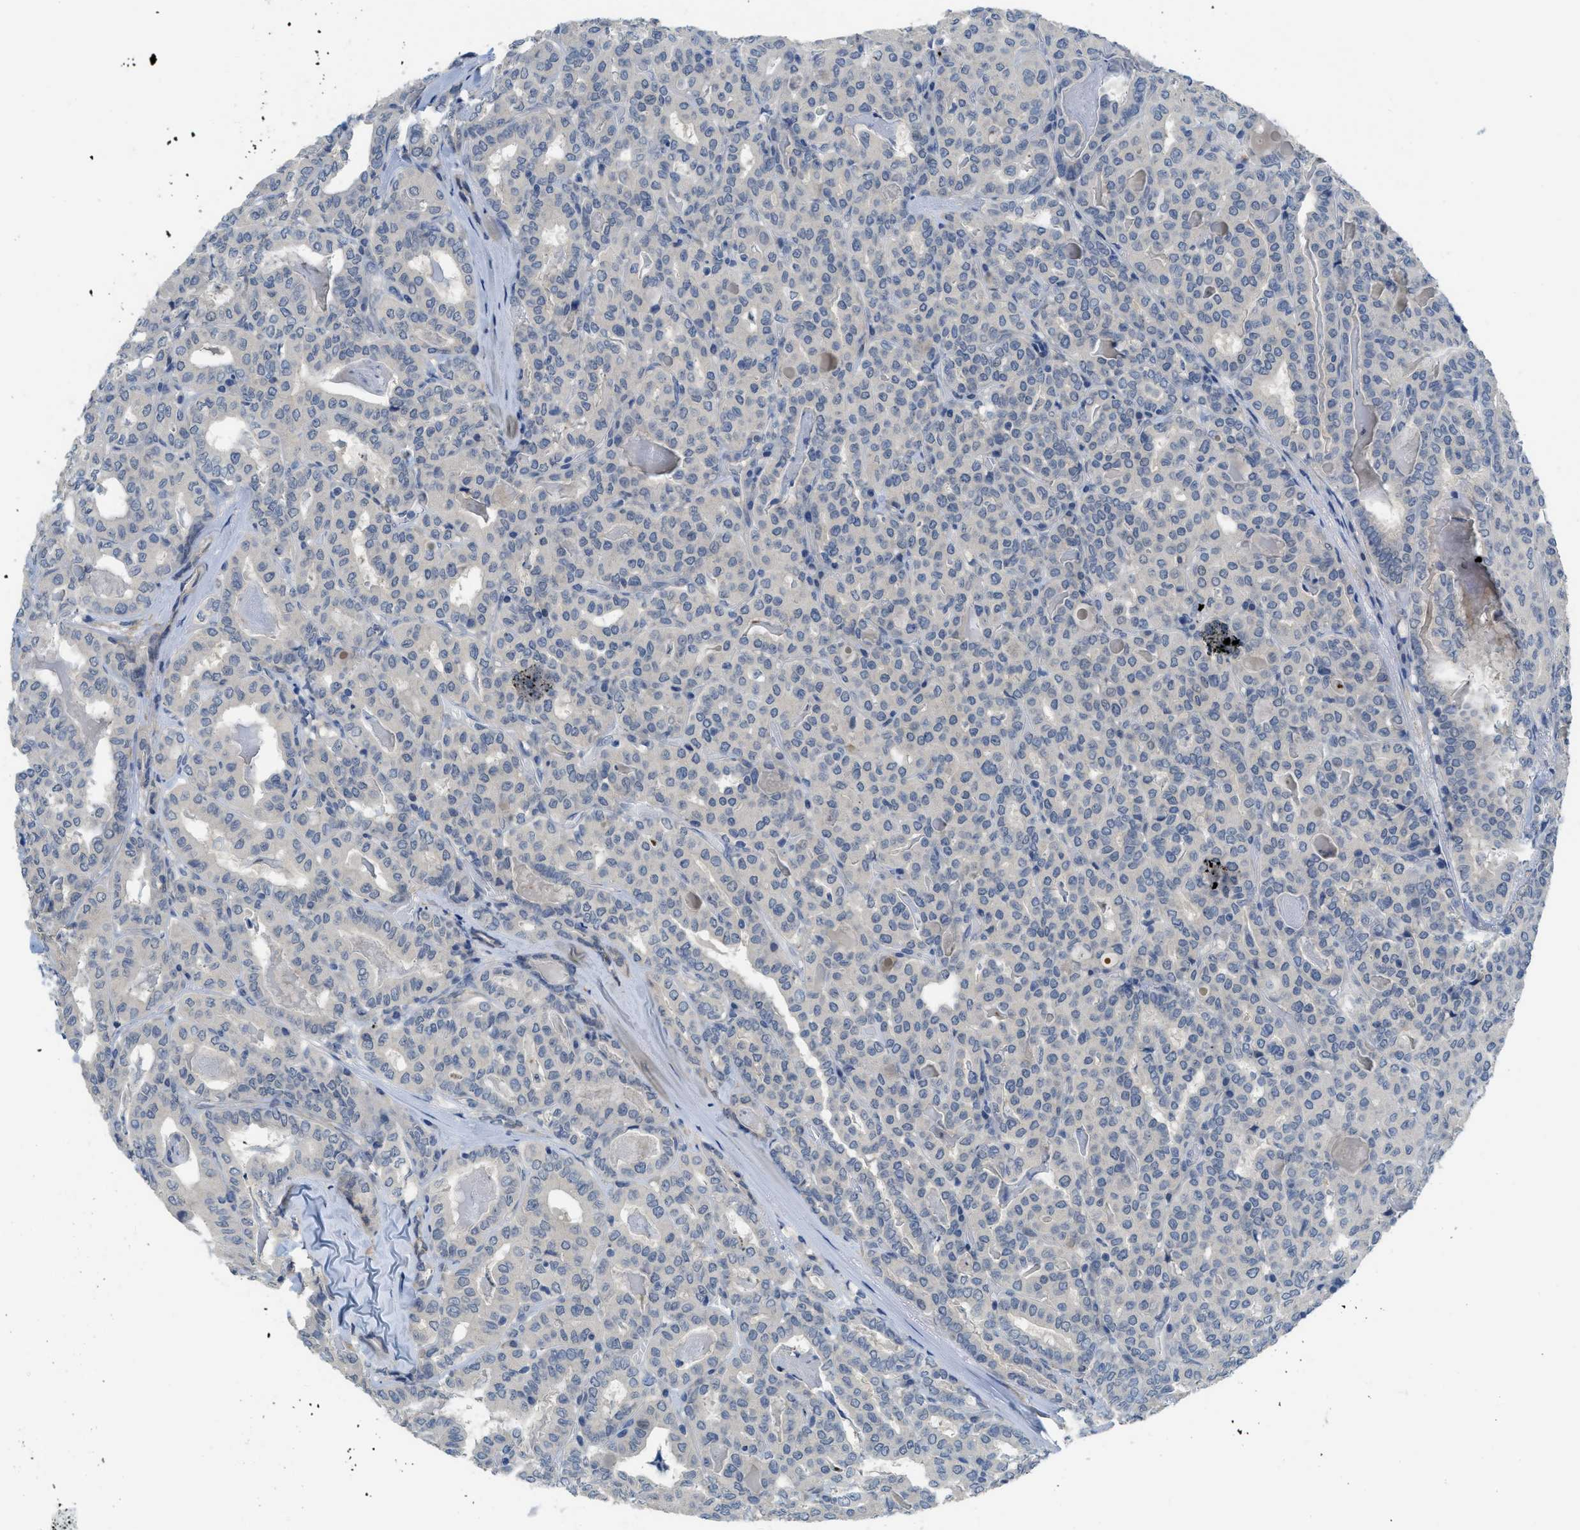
{"staining": {"intensity": "negative", "quantity": "none", "location": "none"}, "tissue": "thyroid cancer", "cell_type": "Tumor cells", "image_type": "cancer", "snomed": [{"axis": "morphology", "description": "Papillary adenocarcinoma, NOS"}, {"axis": "topography", "description": "Thyroid gland"}], "caption": "Human thyroid papillary adenocarcinoma stained for a protein using IHC shows no expression in tumor cells.", "gene": "TNFAIP1", "patient": {"sex": "female", "age": 42}}